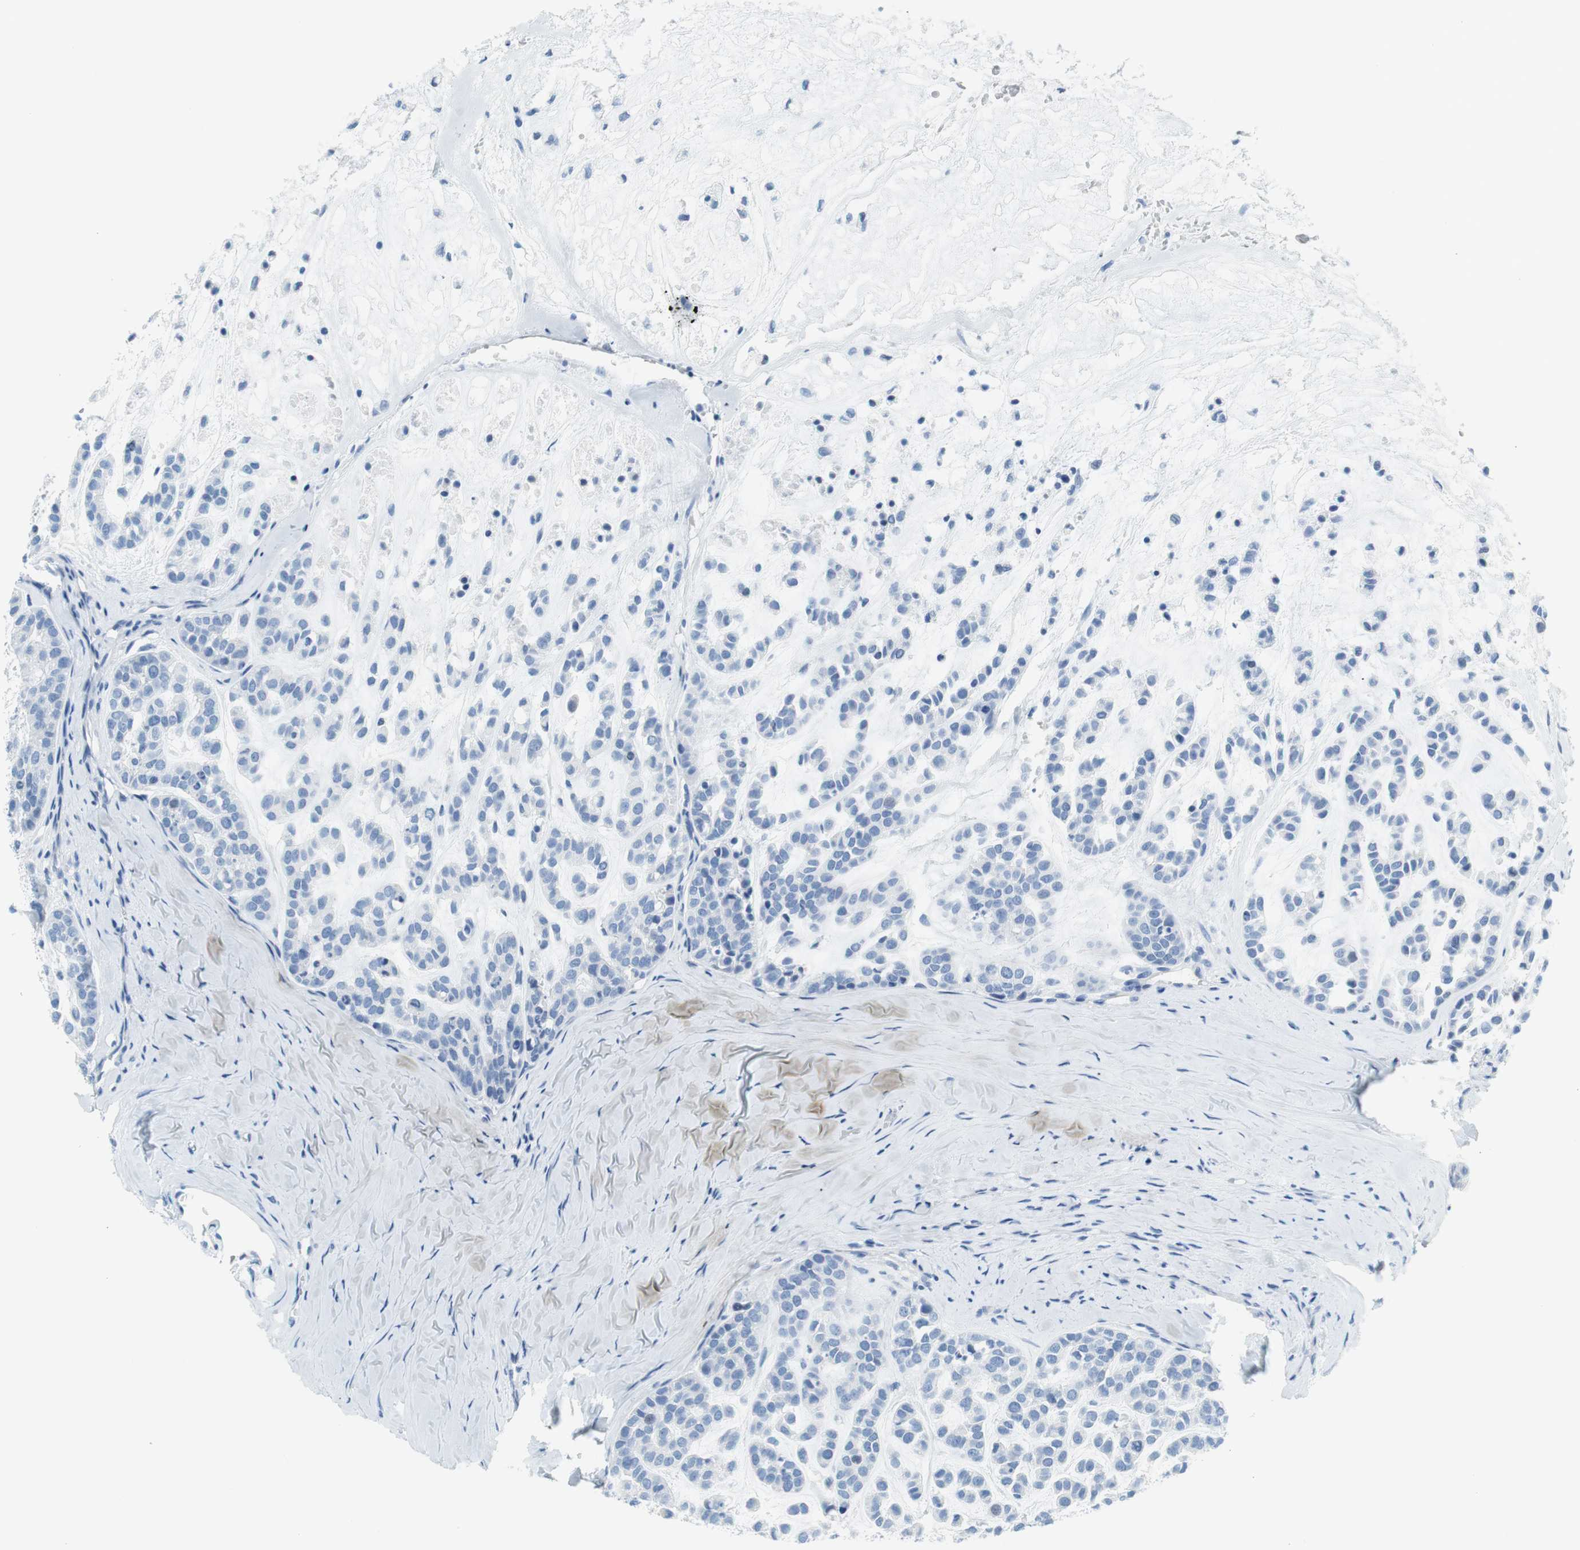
{"staining": {"intensity": "negative", "quantity": "none", "location": "none"}, "tissue": "head and neck cancer", "cell_type": "Tumor cells", "image_type": "cancer", "snomed": [{"axis": "morphology", "description": "Adenocarcinoma, NOS"}, {"axis": "morphology", "description": "Adenoma, NOS"}, {"axis": "topography", "description": "Head-Neck"}], "caption": "DAB (3,3'-diaminobenzidine) immunohistochemical staining of head and neck adenoma reveals no significant expression in tumor cells. The staining is performed using DAB (3,3'-diaminobenzidine) brown chromogen with nuclei counter-stained in using hematoxylin.", "gene": "MYH1", "patient": {"sex": "female", "age": 55}}